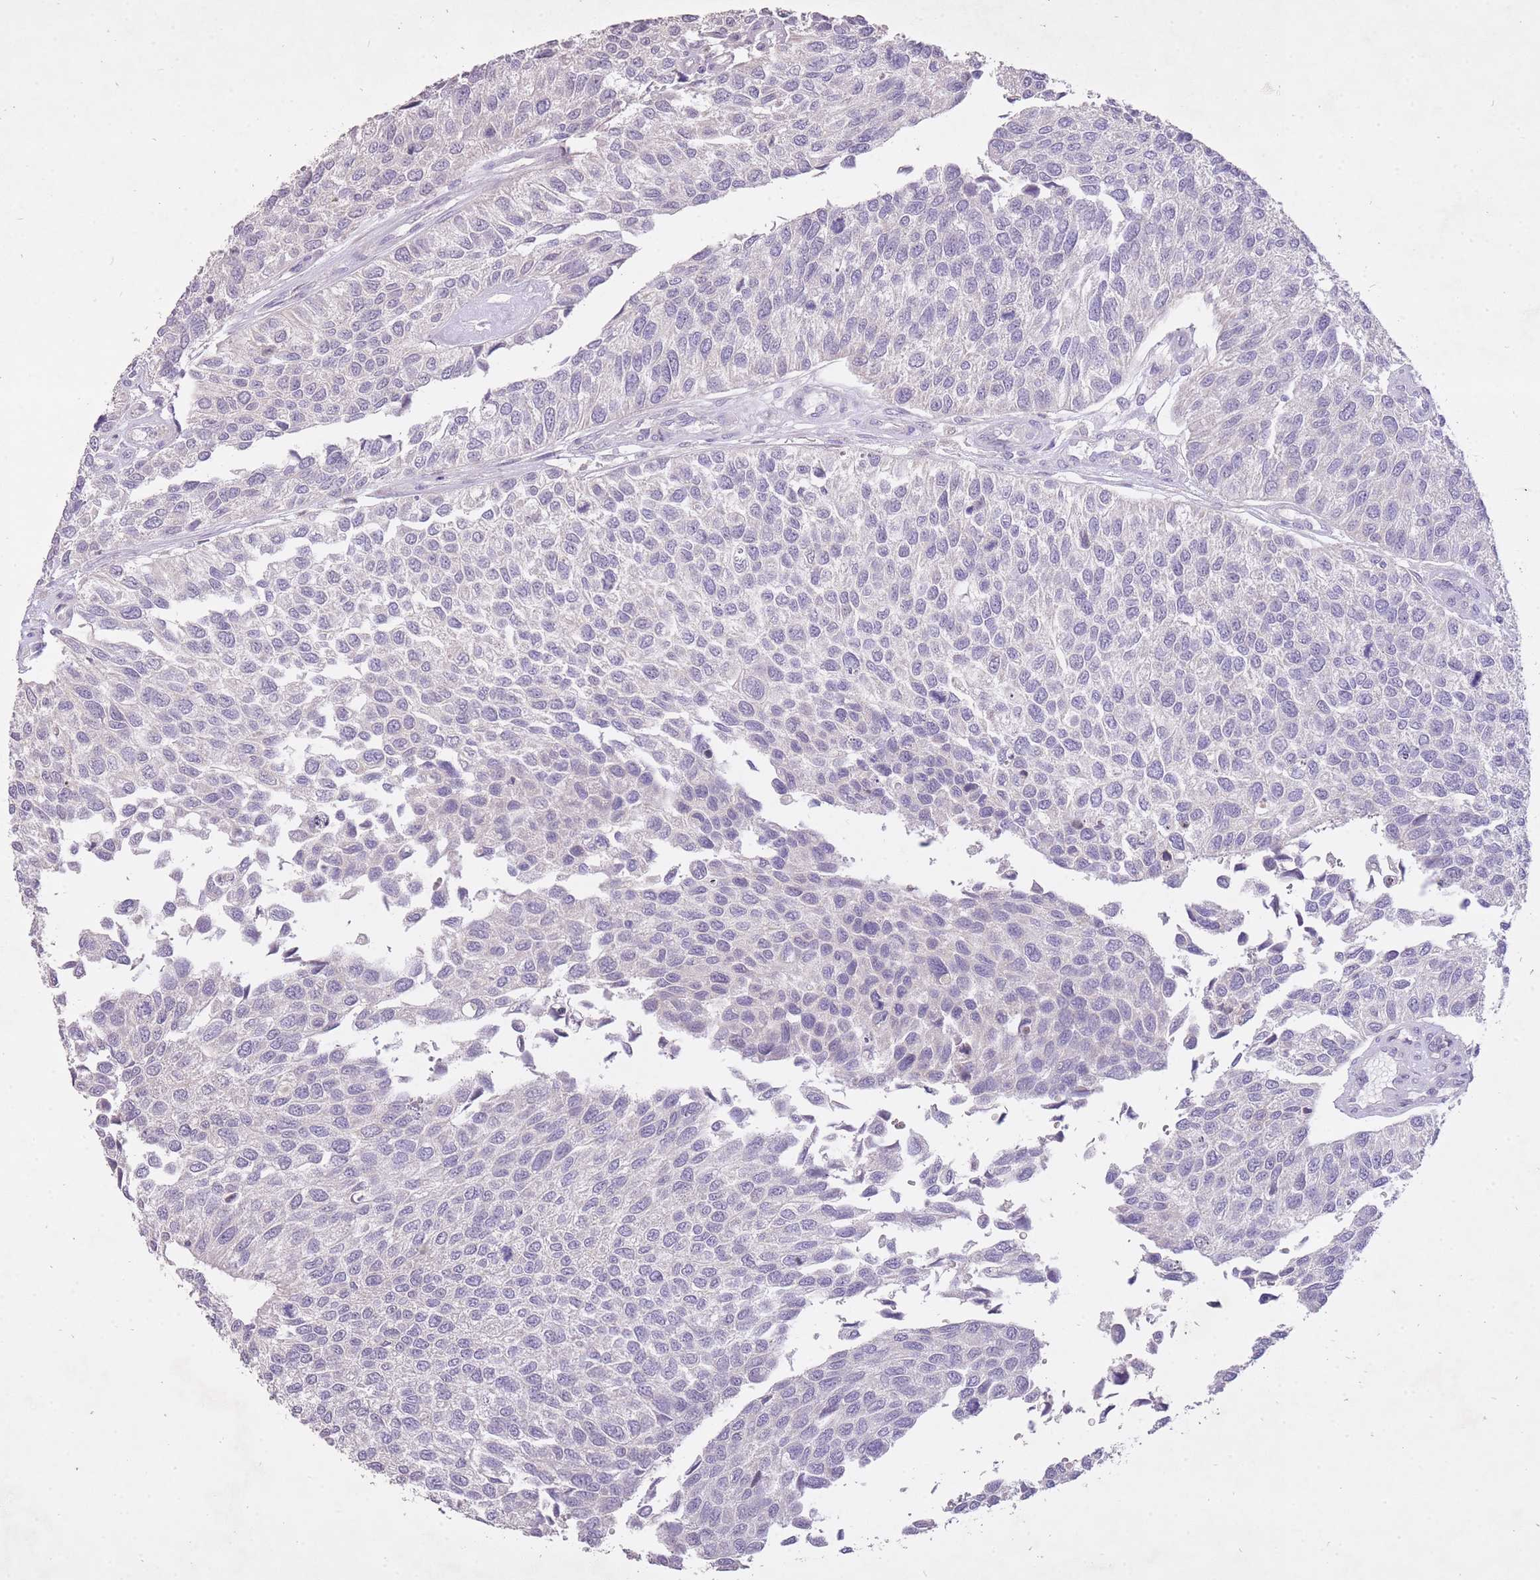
{"staining": {"intensity": "negative", "quantity": "none", "location": "none"}, "tissue": "urothelial cancer", "cell_type": "Tumor cells", "image_type": "cancer", "snomed": [{"axis": "morphology", "description": "Urothelial carcinoma, NOS"}, {"axis": "topography", "description": "Urinary bladder"}], "caption": "Human transitional cell carcinoma stained for a protein using immunohistochemistry shows no expression in tumor cells.", "gene": "FRG2C", "patient": {"sex": "male", "age": 55}}